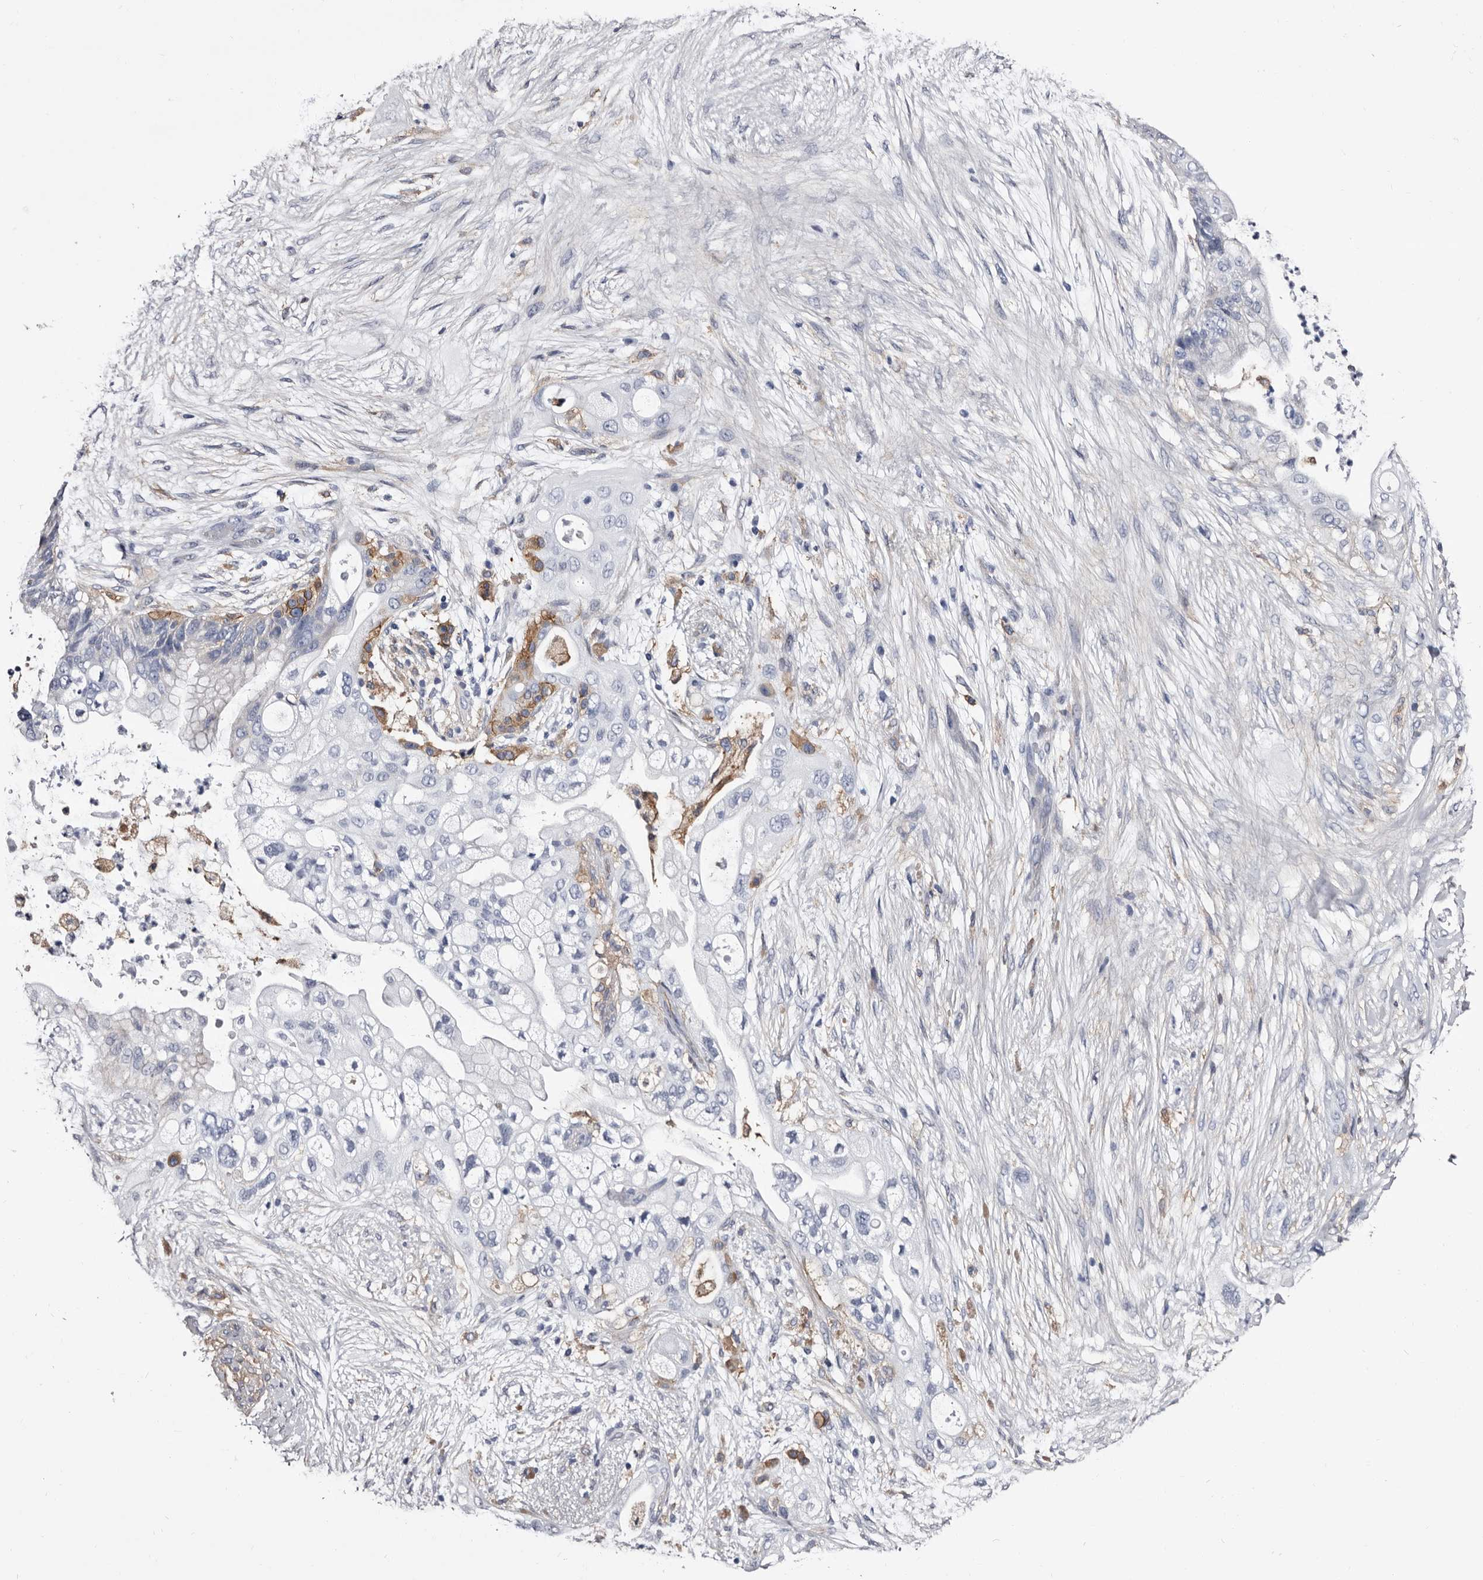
{"staining": {"intensity": "negative", "quantity": "none", "location": "none"}, "tissue": "pancreatic cancer", "cell_type": "Tumor cells", "image_type": "cancer", "snomed": [{"axis": "morphology", "description": "Adenocarcinoma, NOS"}, {"axis": "topography", "description": "Pancreas"}], "caption": "Tumor cells are negative for brown protein staining in pancreatic cancer (adenocarcinoma).", "gene": "EPB41L3", "patient": {"sex": "male", "age": 53}}